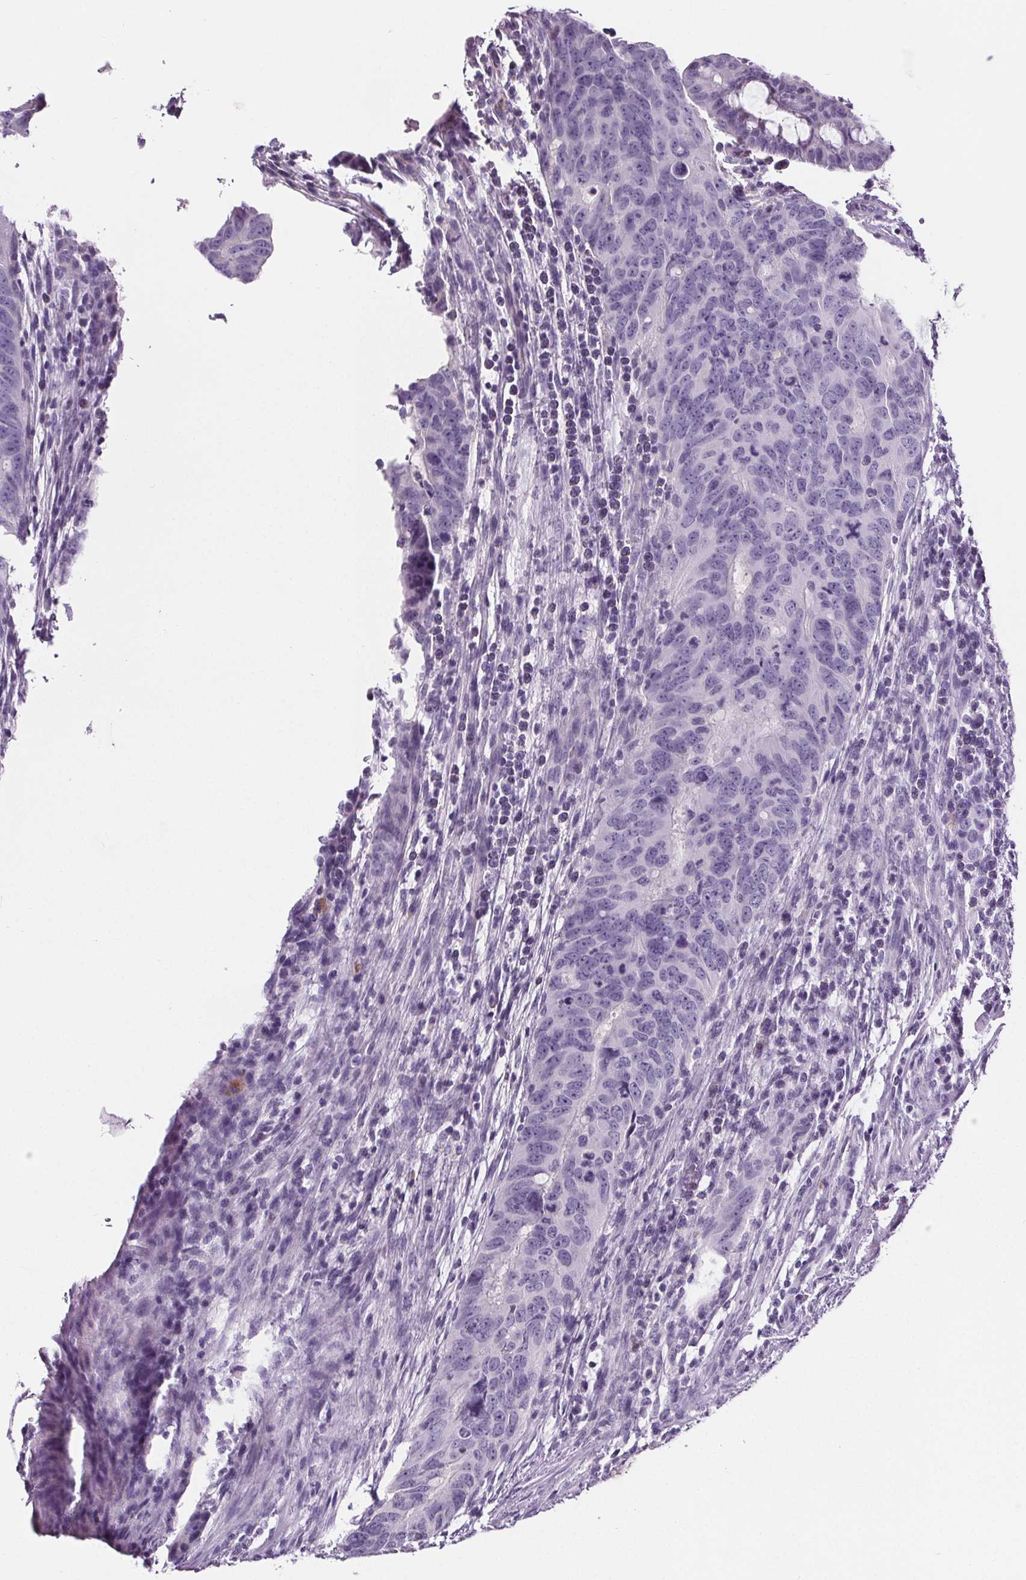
{"staining": {"intensity": "negative", "quantity": "none", "location": "none"}, "tissue": "colorectal cancer", "cell_type": "Tumor cells", "image_type": "cancer", "snomed": [{"axis": "morphology", "description": "Adenocarcinoma, NOS"}, {"axis": "topography", "description": "Colon"}], "caption": "Immunohistochemical staining of human colorectal adenocarcinoma displays no significant positivity in tumor cells.", "gene": "CD5L", "patient": {"sex": "male", "age": 79}}